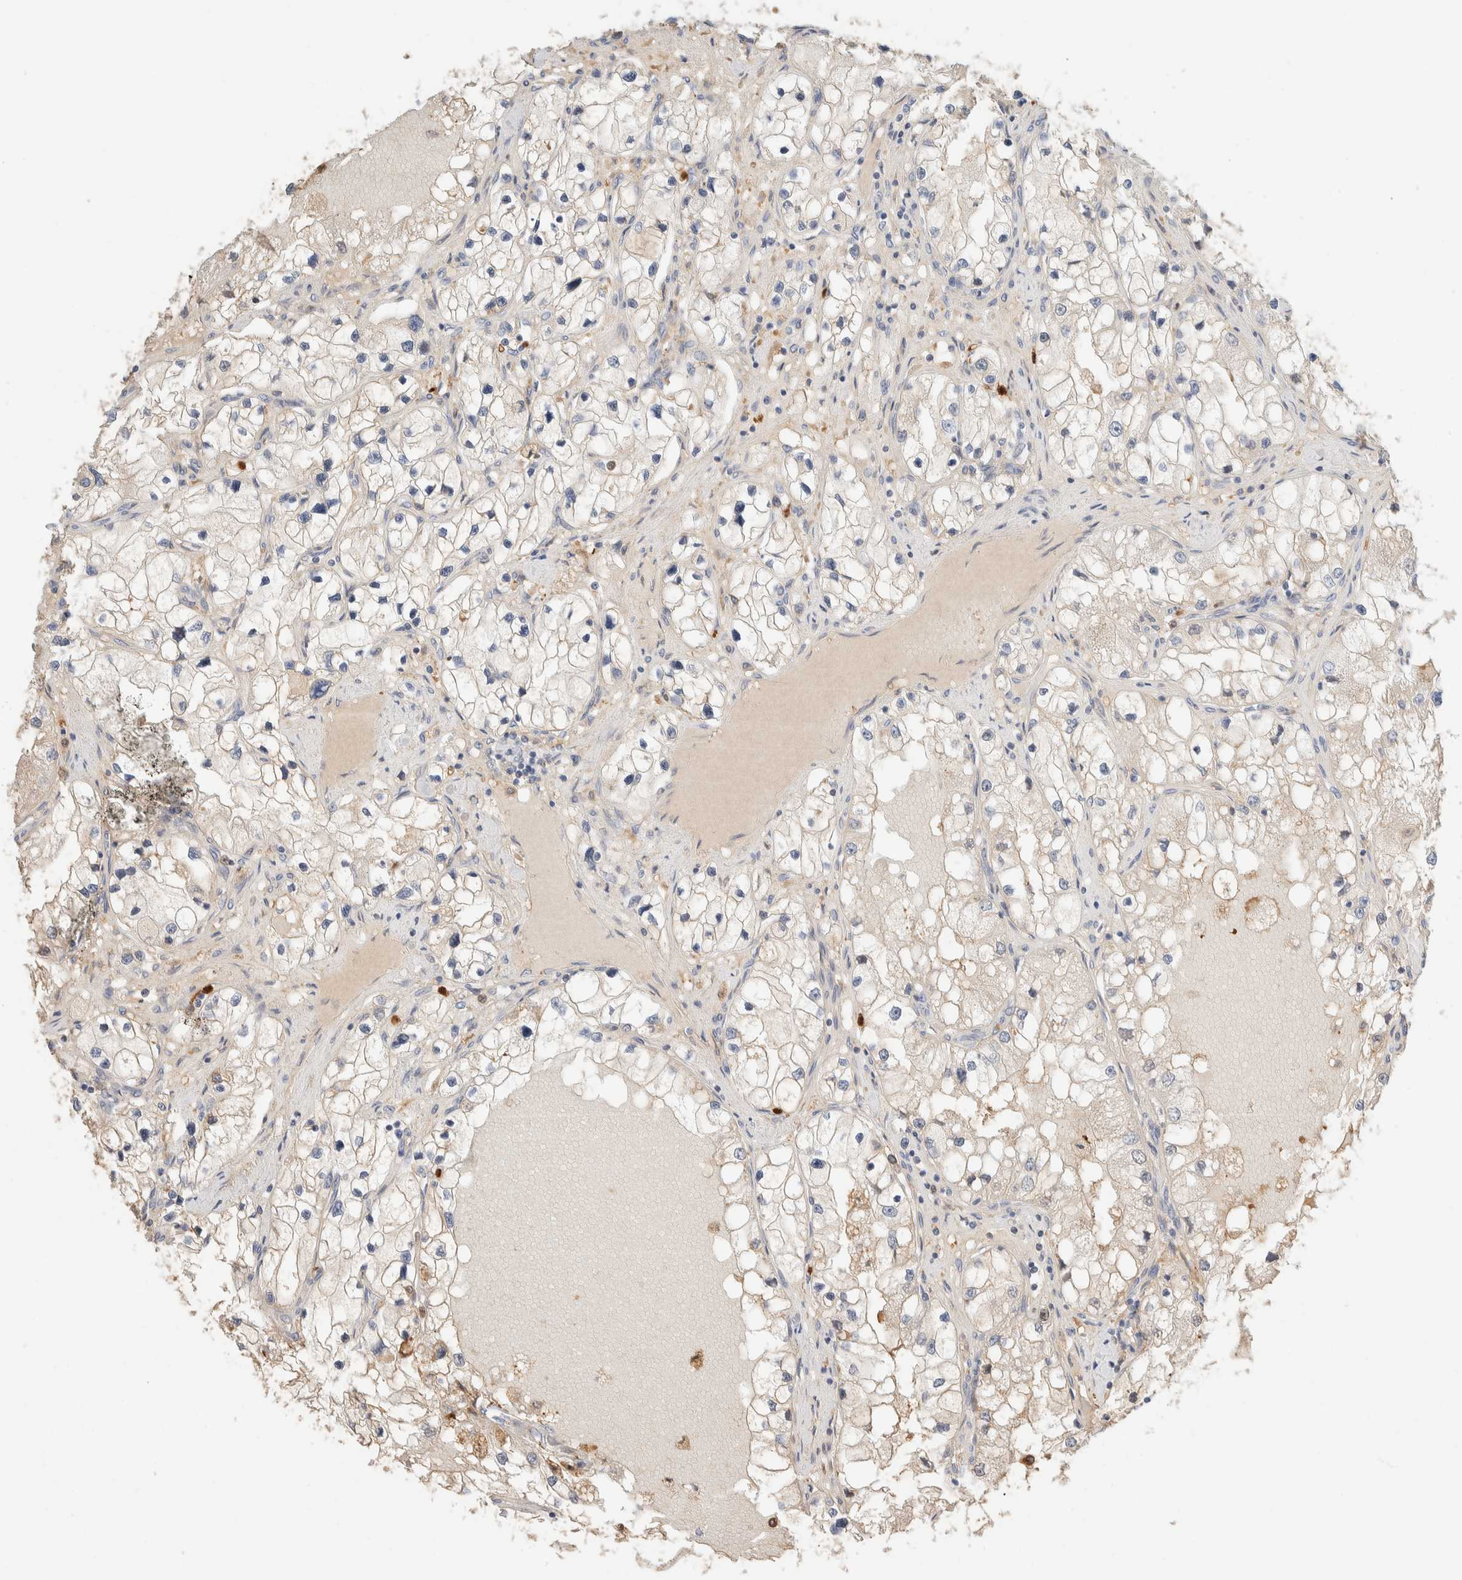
{"staining": {"intensity": "negative", "quantity": "none", "location": "none"}, "tissue": "renal cancer", "cell_type": "Tumor cells", "image_type": "cancer", "snomed": [{"axis": "morphology", "description": "Adenocarcinoma, NOS"}, {"axis": "topography", "description": "Kidney"}], "caption": "High power microscopy micrograph of an immunohistochemistry histopathology image of adenocarcinoma (renal), revealing no significant staining in tumor cells.", "gene": "SETD4", "patient": {"sex": "male", "age": 68}}